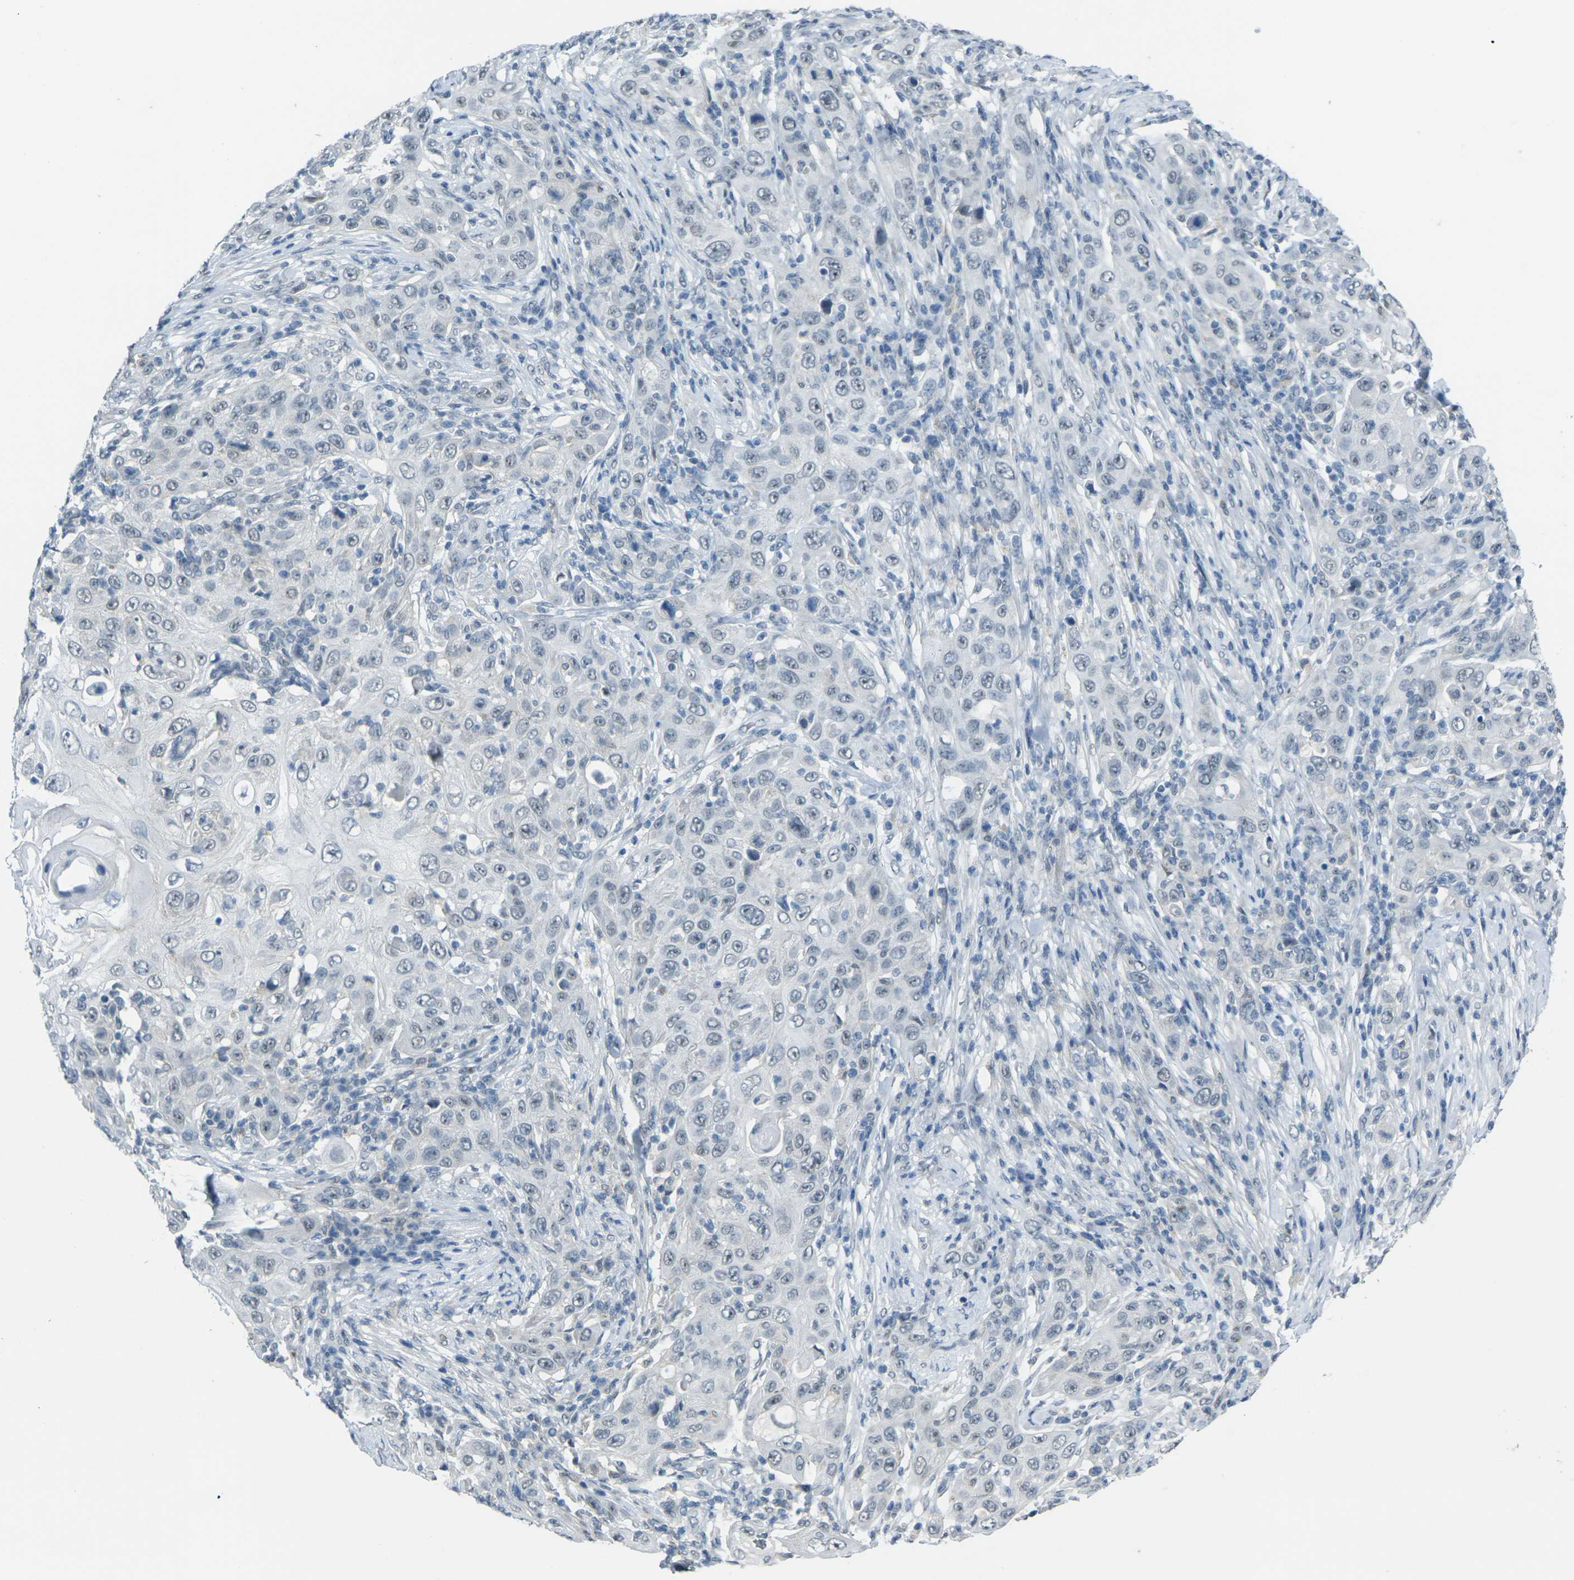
{"staining": {"intensity": "negative", "quantity": "none", "location": "none"}, "tissue": "skin cancer", "cell_type": "Tumor cells", "image_type": "cancer", "snomed": [{"axis": "morphology", "description": "Squamous cell carcinoma, NOS"}, {"axis": "topography", "description": "Skin"}], "caption": "A micrograph of skin squamous cell carcinoma stained for a protein shows no brown staining in tumor cells. (DAB IHC visualized using brightfield microscopy, high magnification).", "gene": "SPTBN2", "patient": {"sex": "female", "age": 88}}